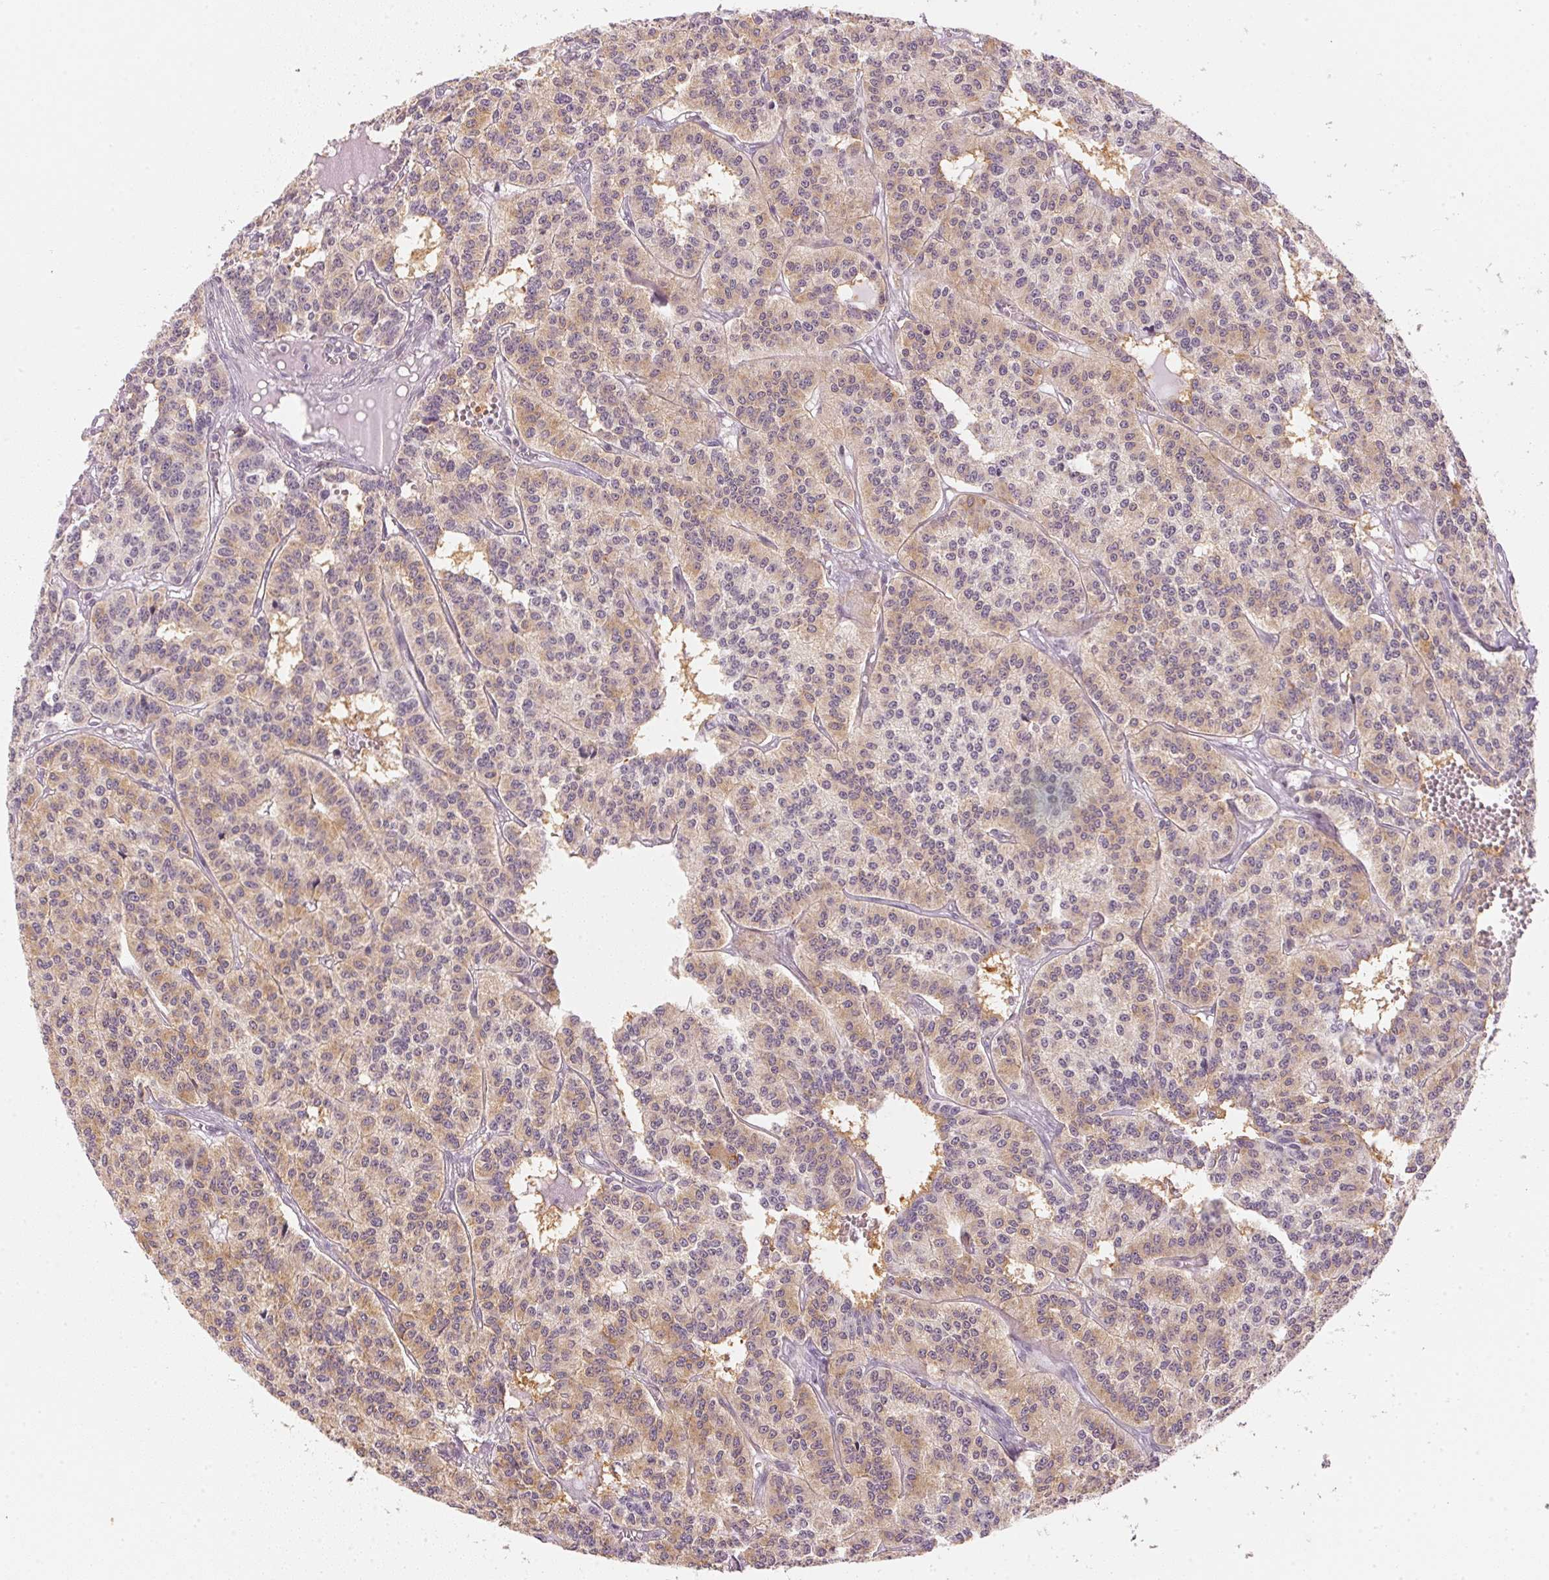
{"staining": {"intensity": "weak", "quantity": "<25%", "location": "cytoplasmic/membranous"}, "tissue": "carcinoid", "cell_type": "Tumor cells", "image_type": "cancer", "snomed": [{"axis": "morphology", "description": "Carcinoid, malignant, NOS"}, {"axis": "topography", "description": "Lung"}], "caption": "IHC image of neoplastic tissue: carcinoid (malignant) stained with DAB exhibits no significant protein positivity in tumor cells. The staining is performed using DAB brown chromogen with nuclei counter-stained in using hematoxylin.", "gene": "KPRP", "patient": {"sex": "female", "age": 71}}